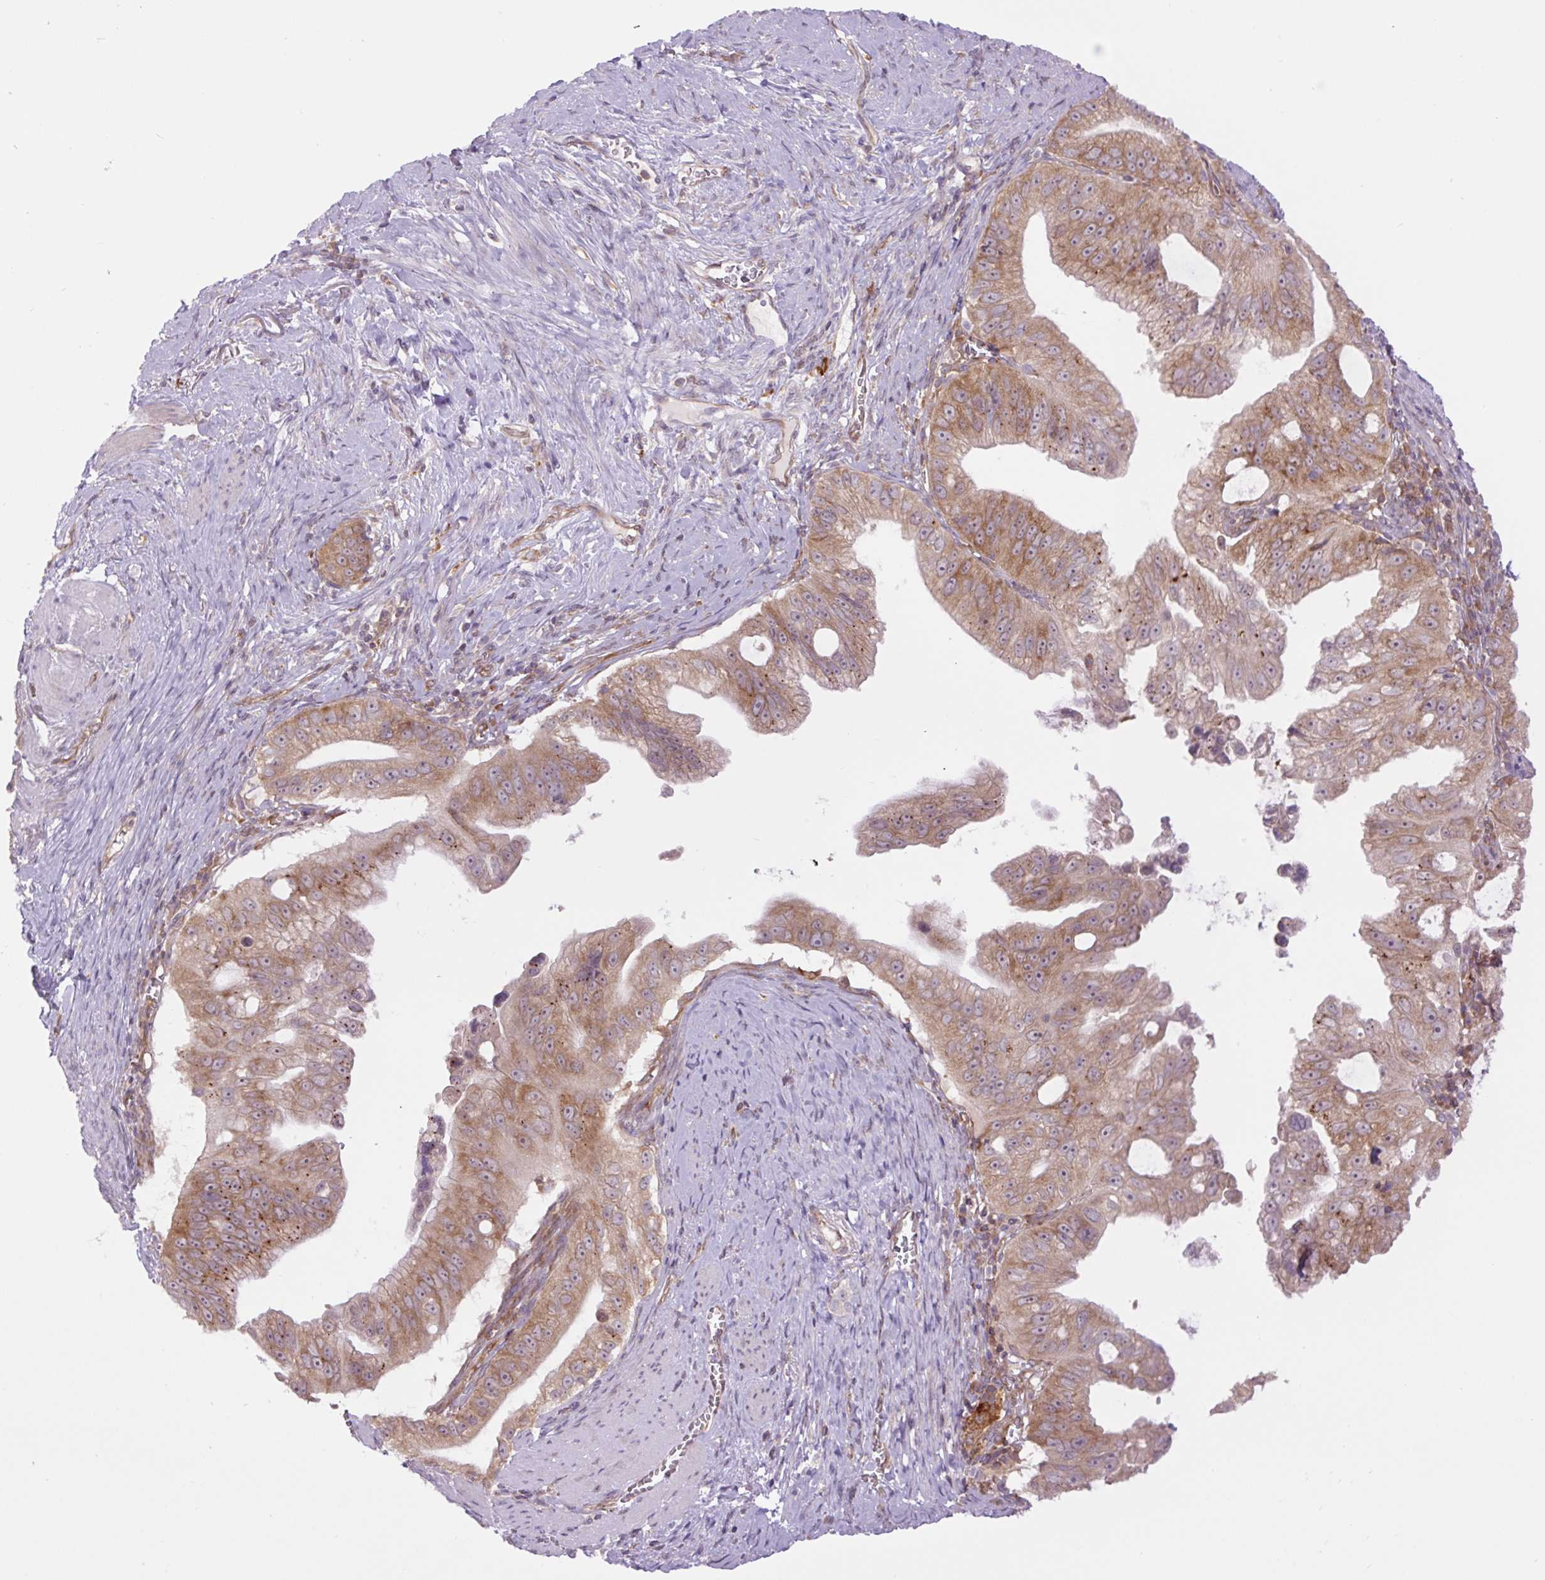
{"staining": {"intensity": "moderate", "quantity": "25%-75%", "location": "cytoplasmic/membranous"}, "tissue": "pancreatic cancer", "cell_type": "Tumor cells", "image_type": "cancer", "snomed": [{"axis": "morphology", "description": "Adenocarcinoma, NOS"}, {"axis": "topography", "description": "Pancreas"}], "caption": "A high-resolution photomicrograph shows immunohistochemistry staining of pancreatic cancer (adenocarcinoma), which demonstrates moderate cytoplasmic/membranous expression in about 25%-75% of tumor cells. The protein of interest is stained brown, and the nuclei are stained in blue (DAB IHC with brightfield microscopy, high magnification).", "gene": "MINK1", "patient": {"sex": "male", "age": 70}}